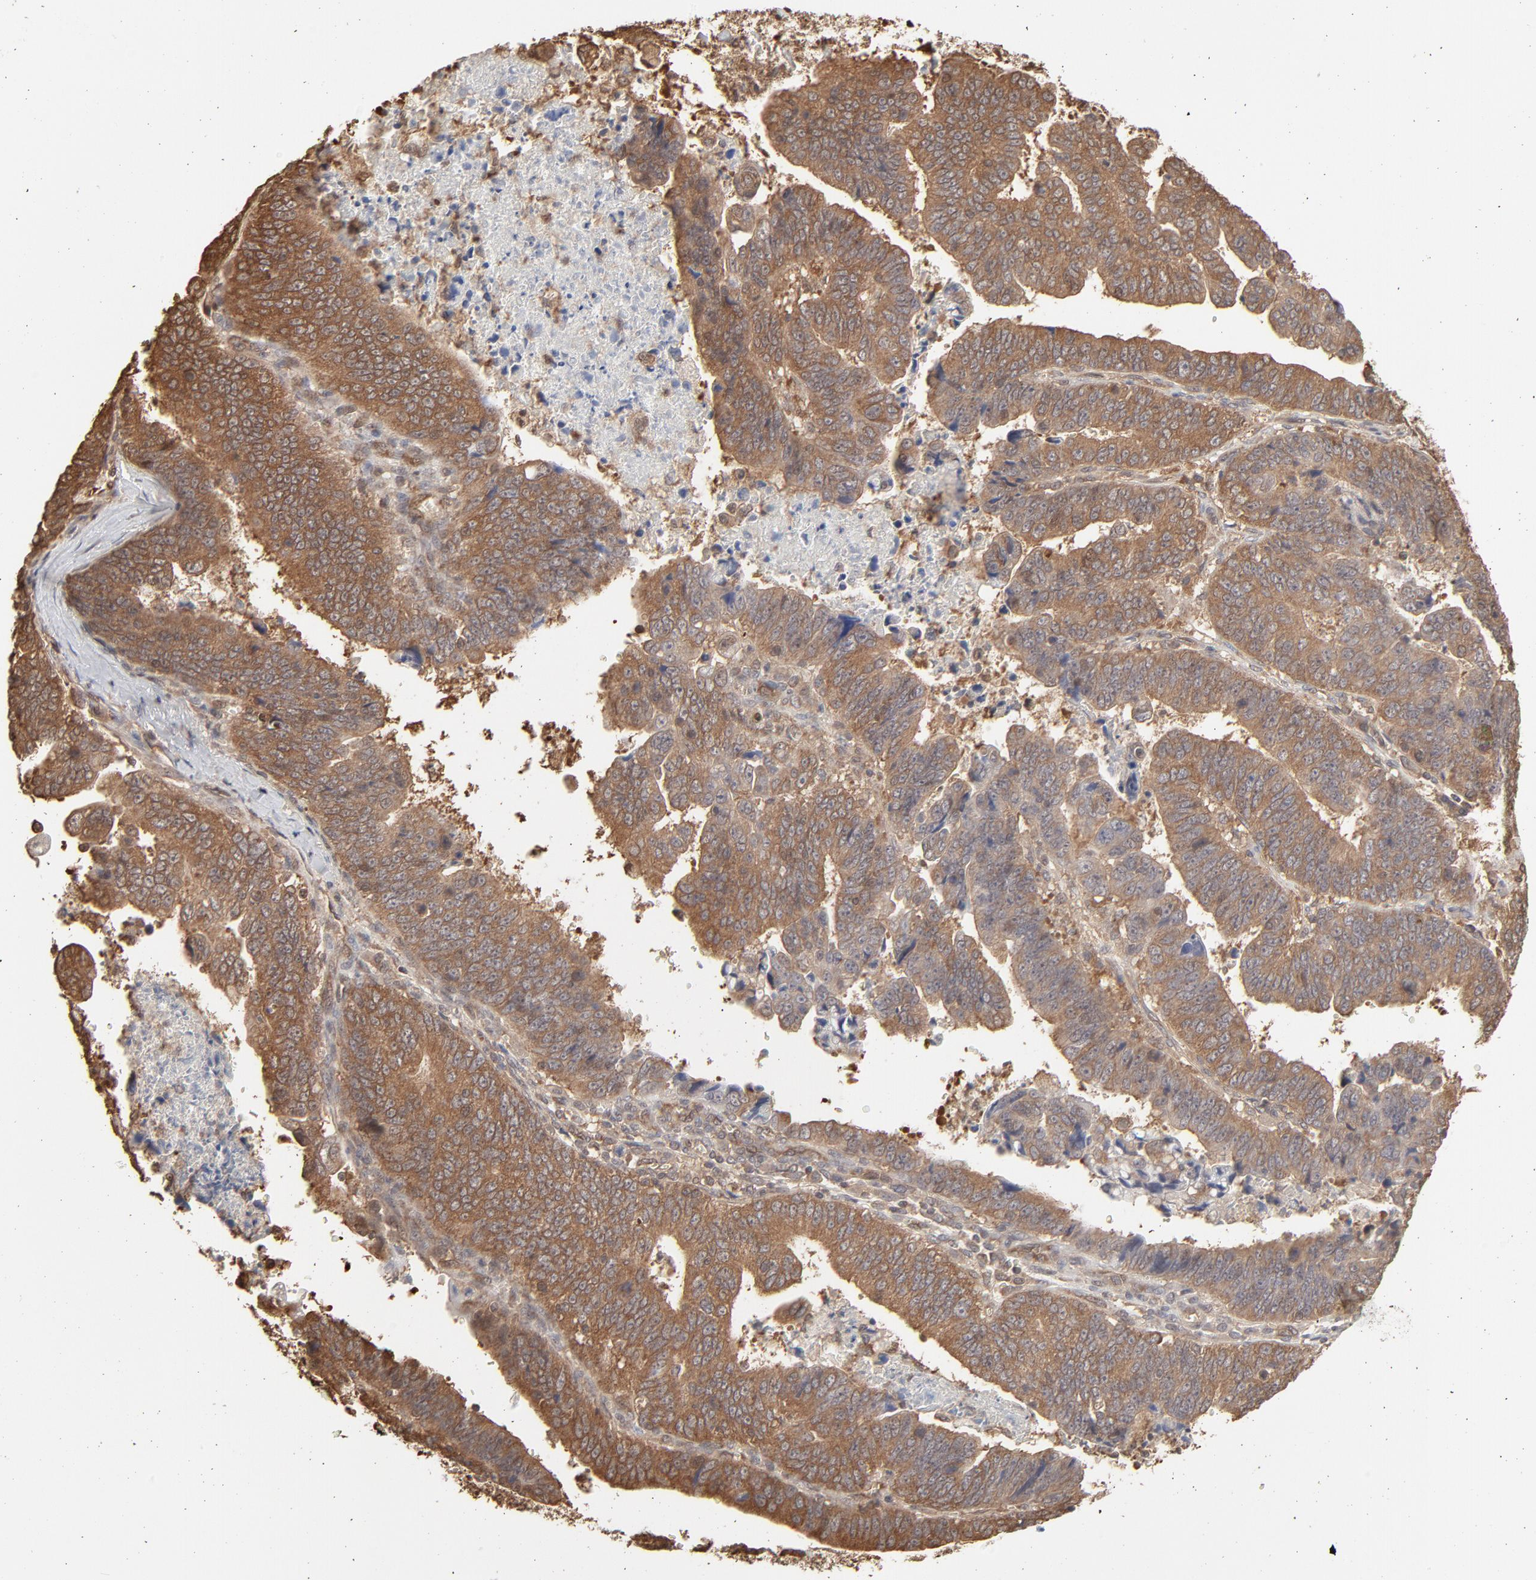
{"staining": {"intensity": "moderate", "quantity": ">75%", "location": "cytoplasmic/membranous"}, "tissue": "stomach cancer", "cell_type": "Tumor cells", "image_type": "cancer", "snomed": [{"axis": "morphology", "description": "Adenocarcinoma, NOS"}, {"axis": "topography", "description": "Stomach, upper"}], "caption": "There is medium levels of moderate cytoplasmic/membranous expression in tumor cells of adenocarcinoma (stomach), as demonstrated by immunohistochemical staining (brown color).", "gene": "PPP2CA", "patient": {"sex": "female", "age": 50}}